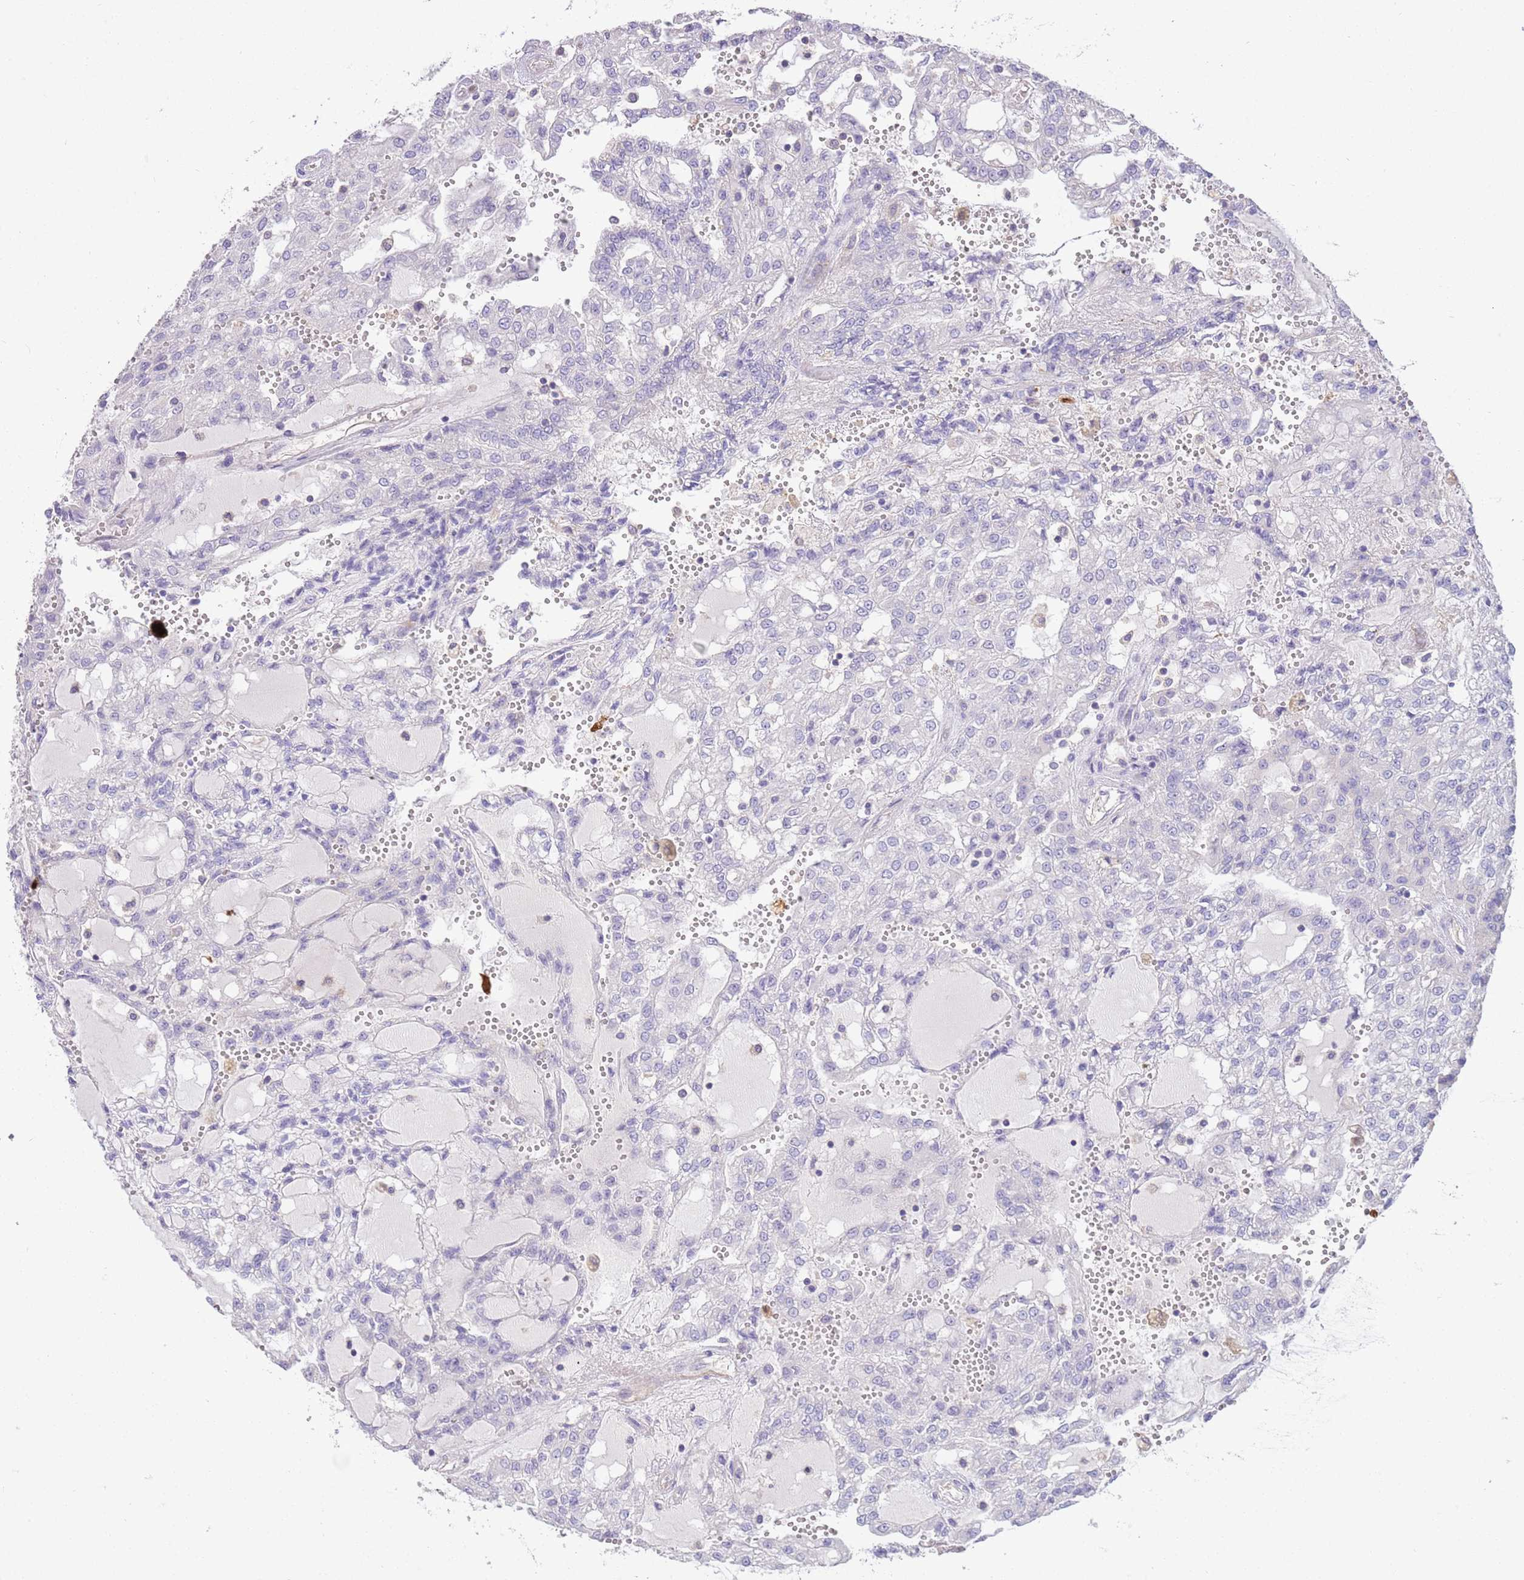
{"staining": {"intensity": "negative", "quantity": "none", "location": "none"}, "tissue": "renal cancer", "cell_type": "Tumor cells", "image_type": "cancer", "snomed": [{"axis": "morphology", "description": "Adenocarcinoma, NOS"}, {"axis": "topography", "description": "Kidney"}], "caption": "High power microscopy micrograph of an IHC photomicrograph of renal cancer, revealing no significant staining in tumor cells. The staining is performed using DAB brown chromogen with nuclei counter-stained in using hematoxylin.", "gene": "SFTPA1", "patient": {"sex": "male", "age": 63}}